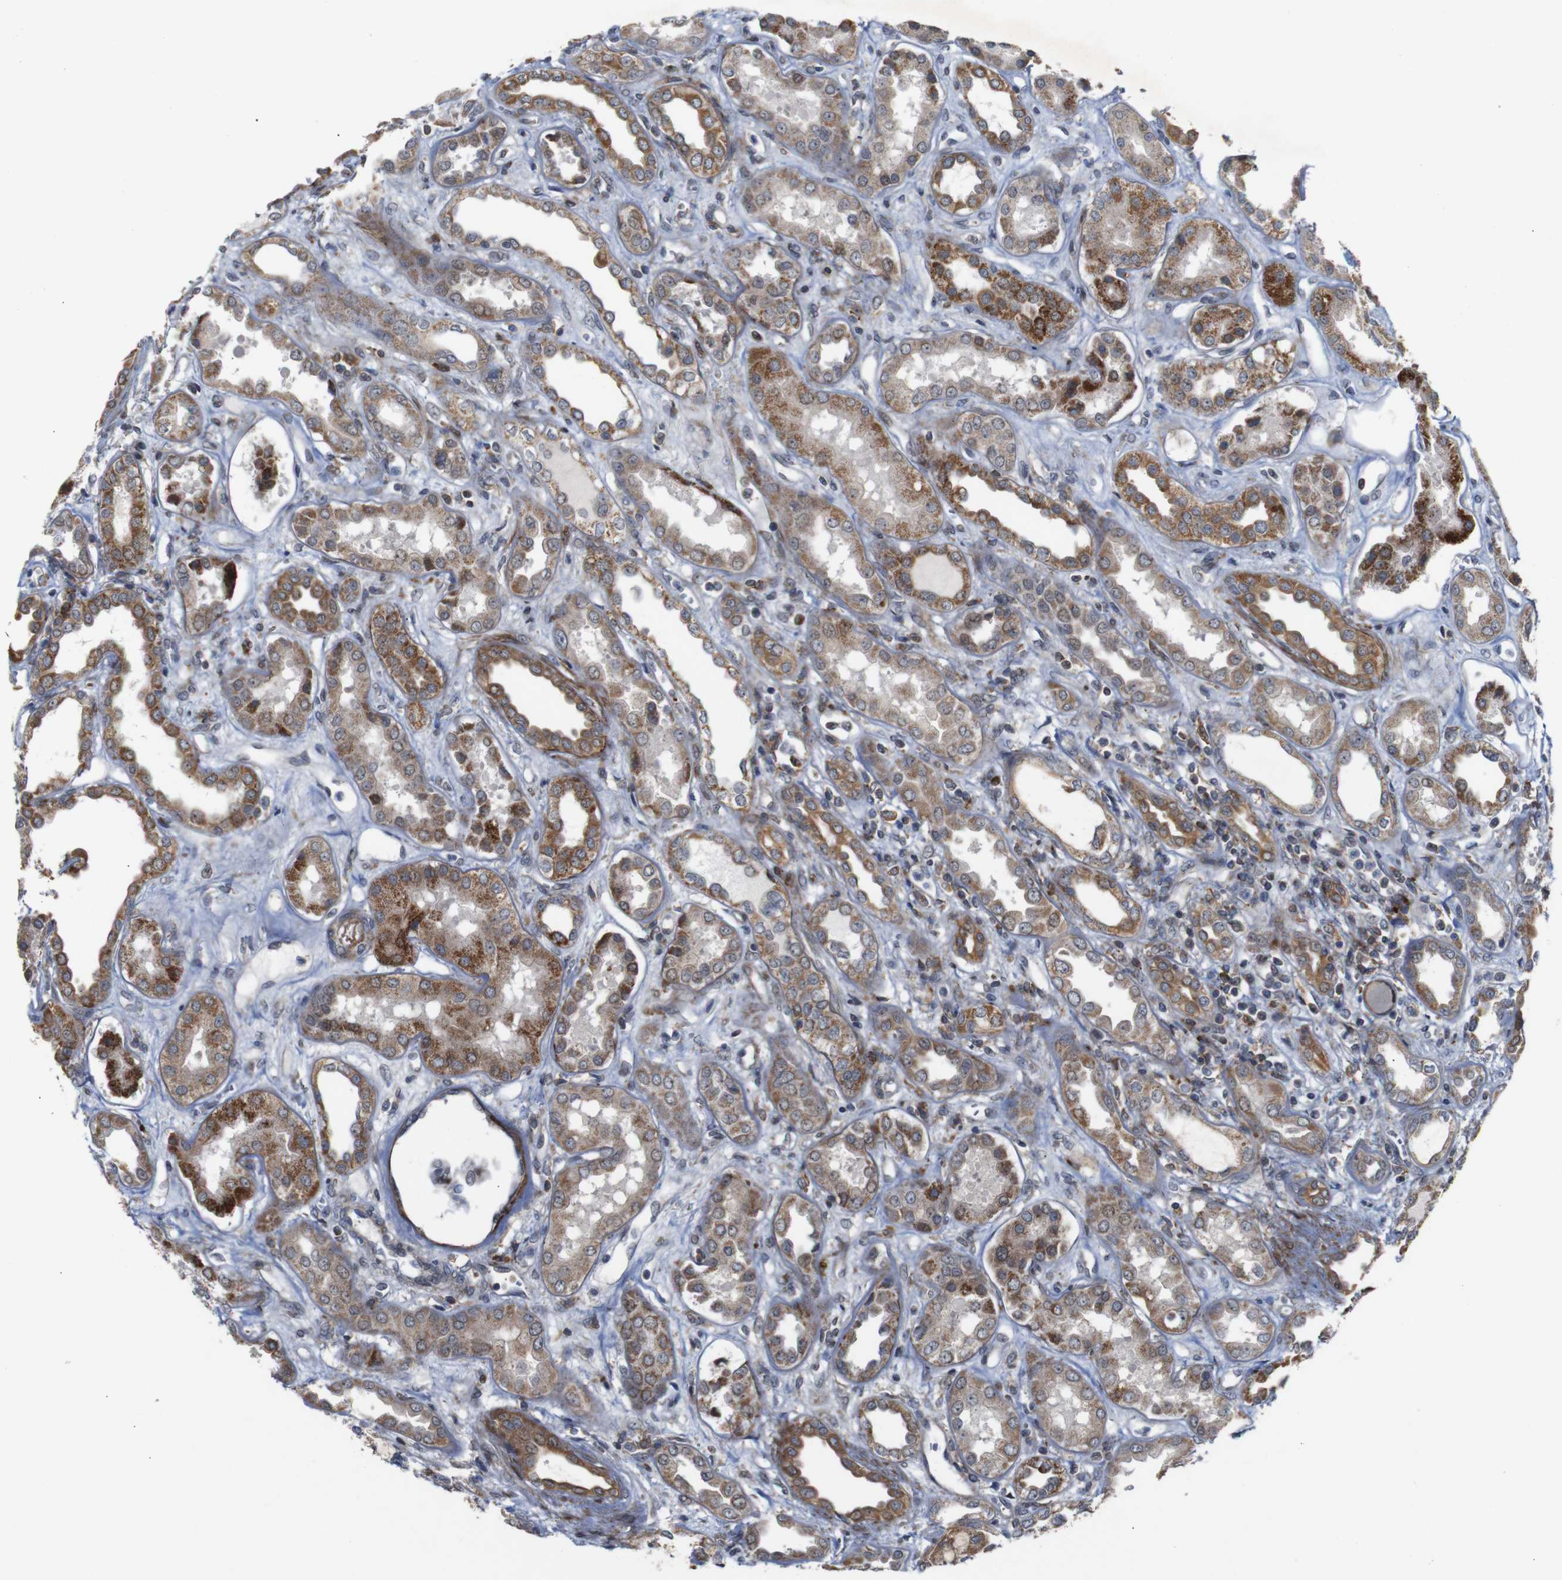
{"staining": {"intensity": "moderate", "quantity": "<25%", "location": "cytoplasmic/membranous"}, "tissue": "kidney", "cell_type": "Cells in glomeruli", "image_type": "normal", "snomed": [{"axis": "morphology", "description": "Normal tissue, NOS"}, {"axis": "topography", "description": "Kidney"}], "caption": "Normal kidney shows moderate cytoplasmic/membranous expression in about <25% of cells in glomeruli, visualized by immunohistochemistry.", "gene": "ATP7B", "patient": {"sex": "male", "age": 59}}